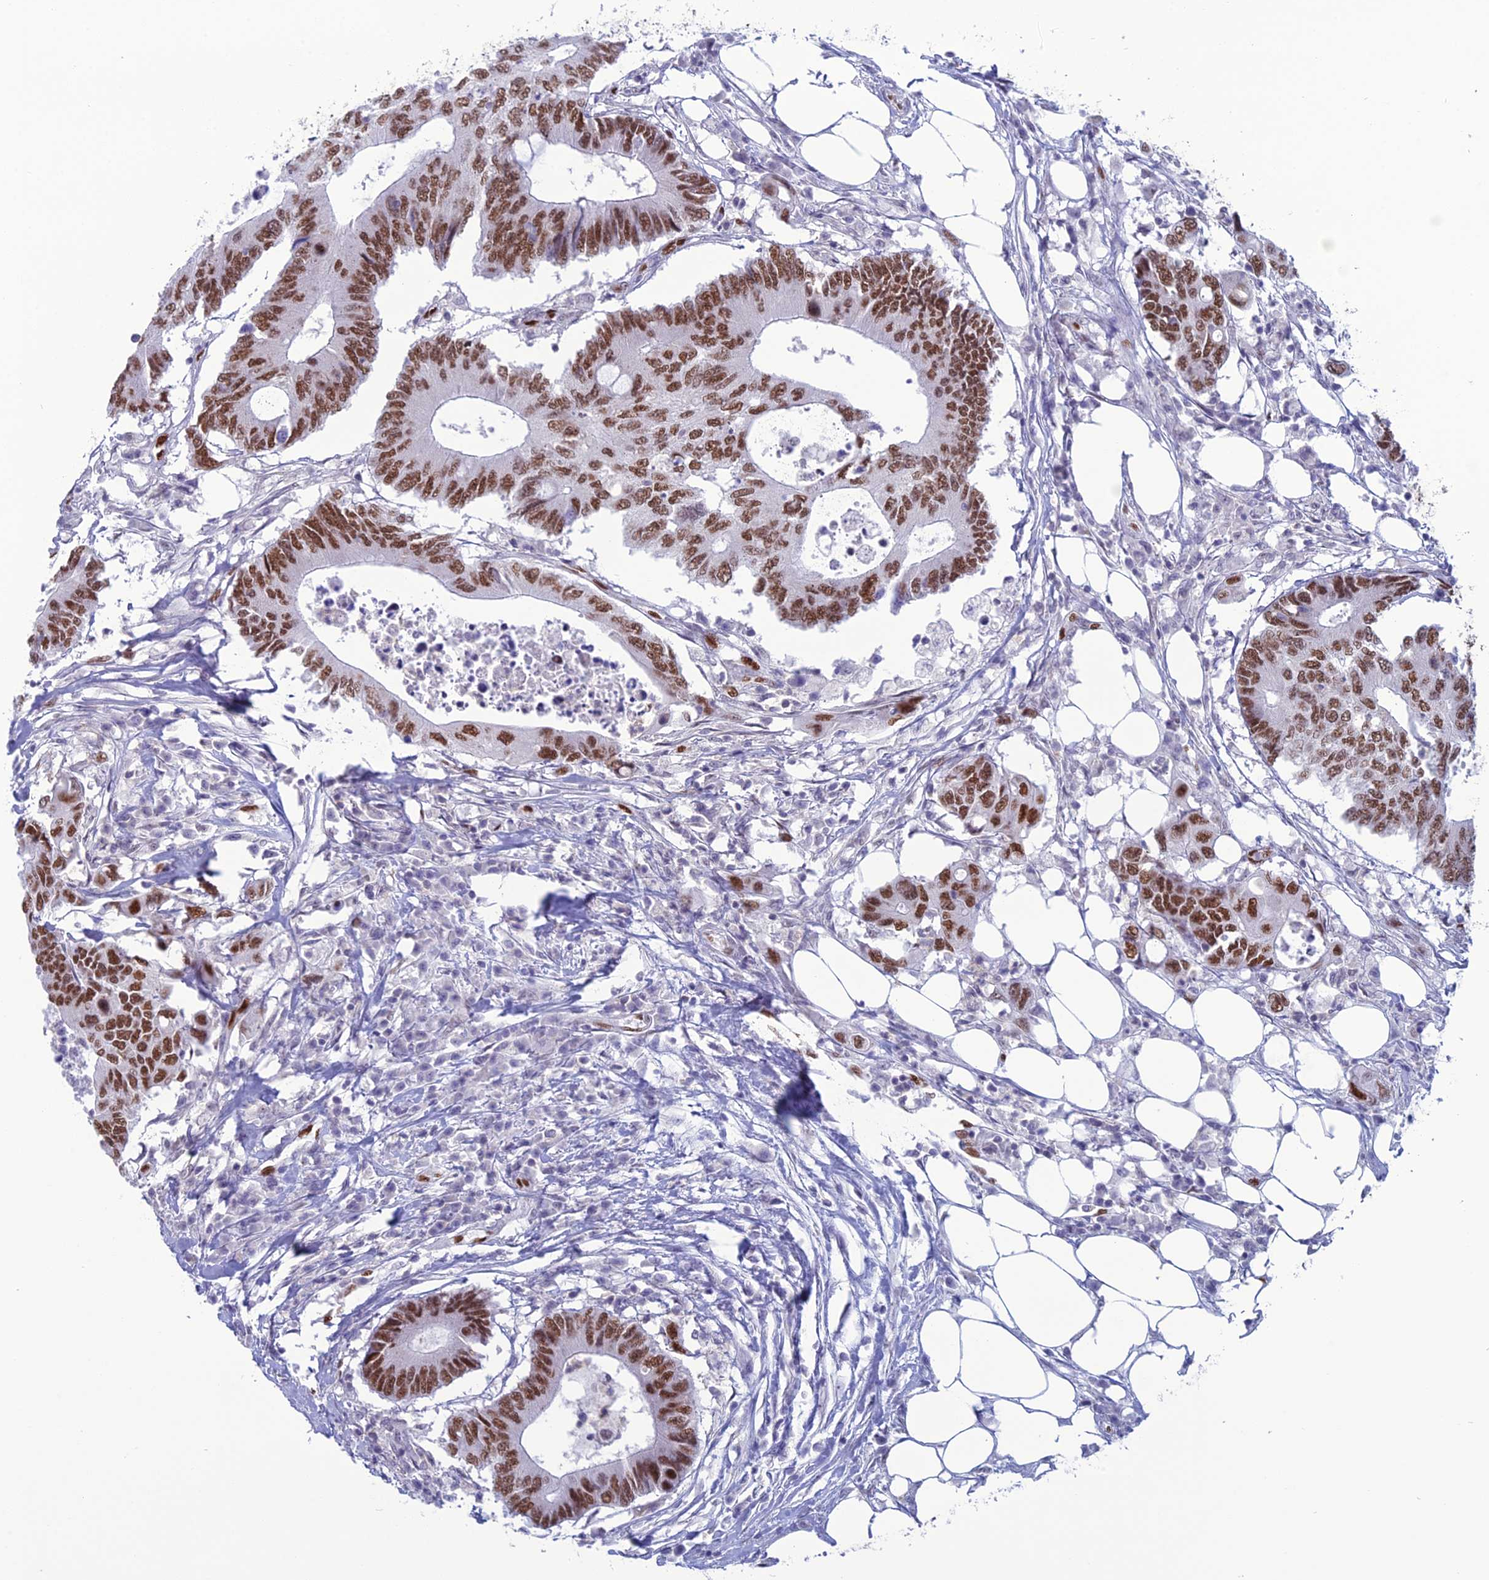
{"staining": {"intensity": "strong", "quantity": ">75%", "location": "nuclear"}, "tissue": "colorectal cancer", "cell_type": "Tumor cells", "image_type": "cancer", "snomed": [{"axis": "morphology", "description": "Adenocarcinoma, NOS"}, {"axis": "topography", "description": "Colon"}], "caption": "Immunohistochemical staining of human adenocarcinoma (colorectal) demonstrates strong nuclear protein expression in approximately >75% of tumor cells.", "gene": "NOL4L", "patient": {"sex": "male", "age": 71}}